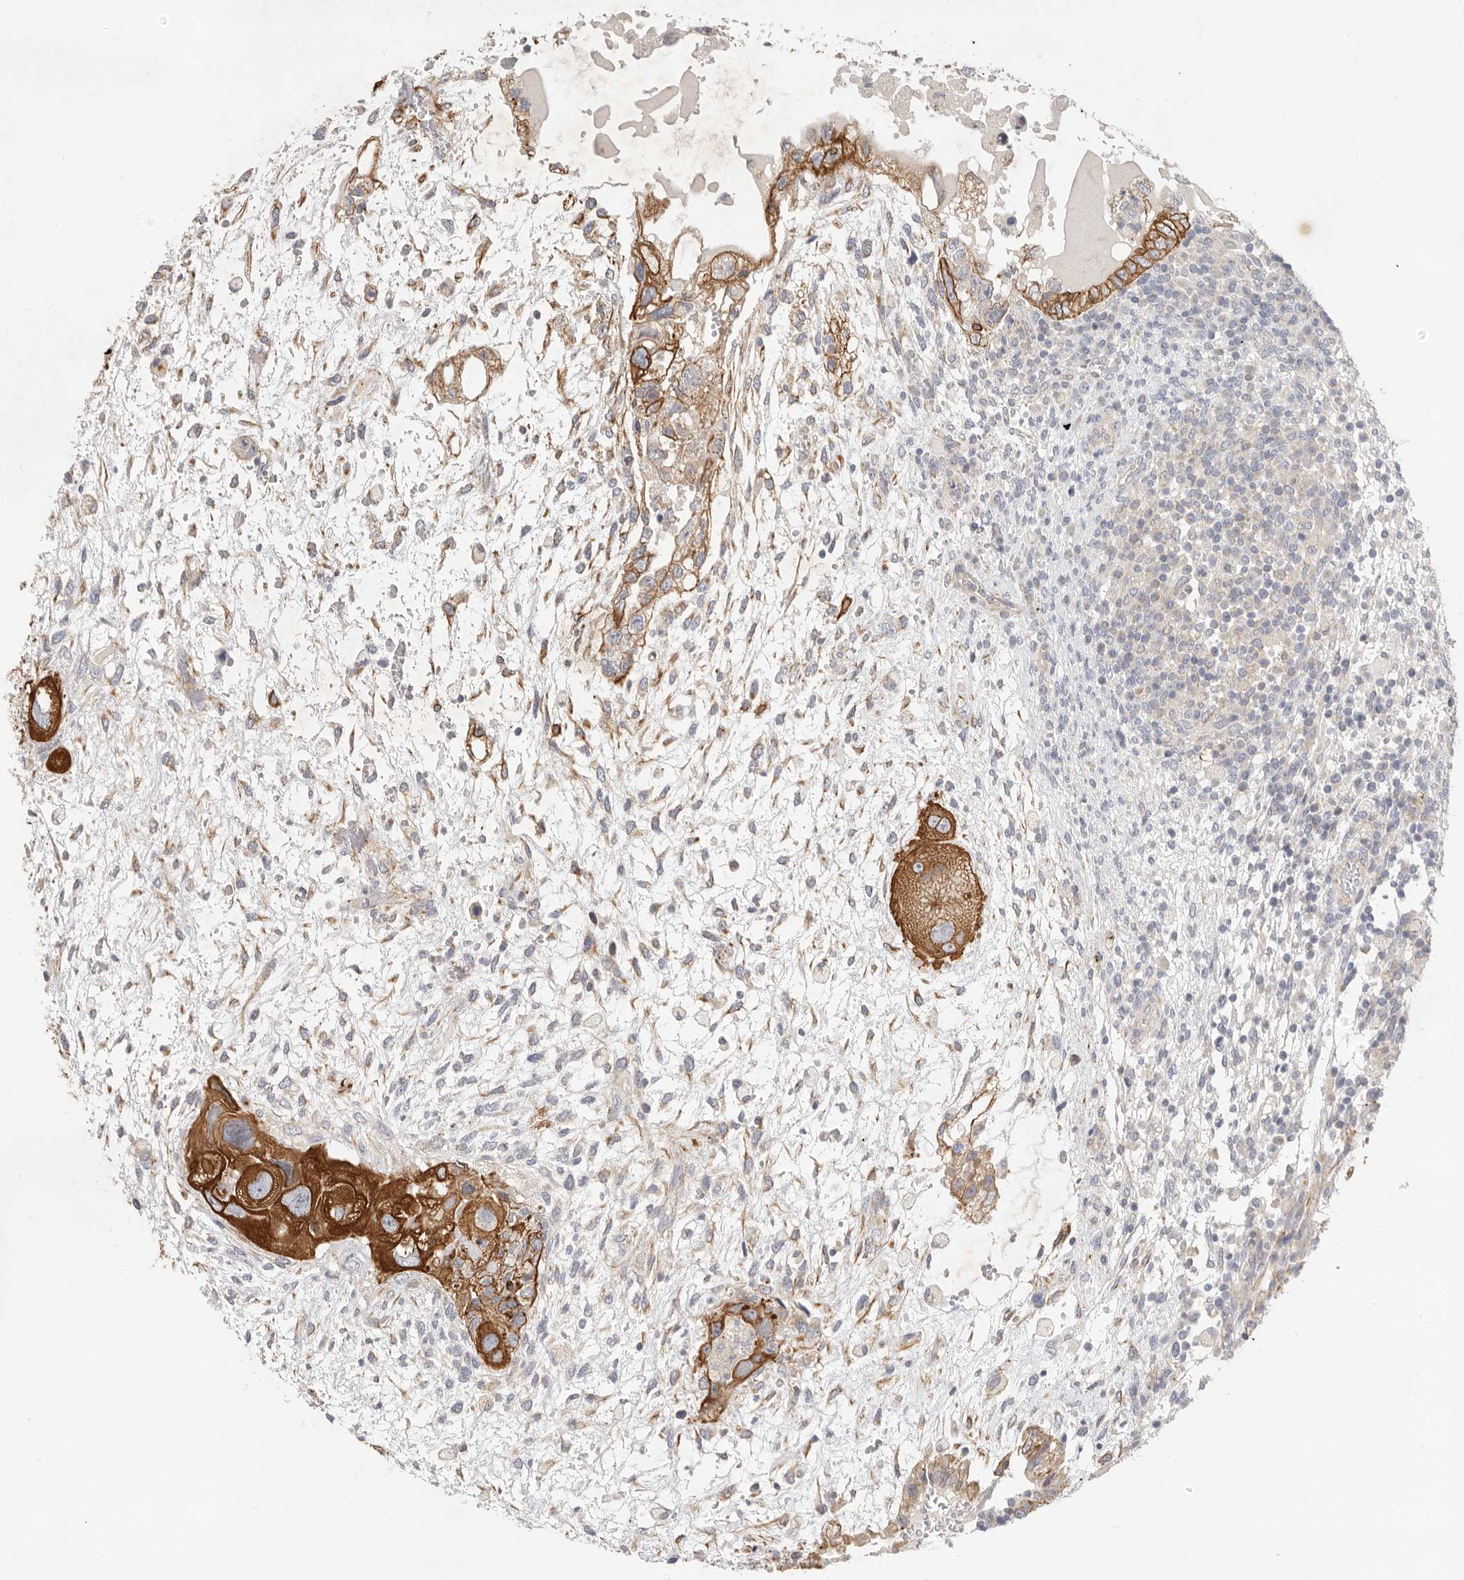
{"staining": {"intensity": "strong", "quantity": ">75%", "location": "cytoplasmic/membranous"}, "tissue": "testis cancer", "cell_type": "Tumor cells", "image_type": "cancer", "snomed": [{"axis": "morphology", "description": "Carcinoma, Embryonal, NOS"}, {"axis": "topography", "description": "Testis"}], "caption": "Immunohistochemistry staining of embryonal carcinoma (testis), which demonstrates high levels of strong cytoplasmic/membranous expression in approximately >75% of tumor cells indicating strong cytoplasmic/membranous protein positivity. The staining was performed using DAB (3,3'-diaminobenzidine) (brown) for protein detection and nuclei were counterstained in hematoxylin (blue).", "gene": "USH1C", "patient": {"sex": "male", "age": 36}}